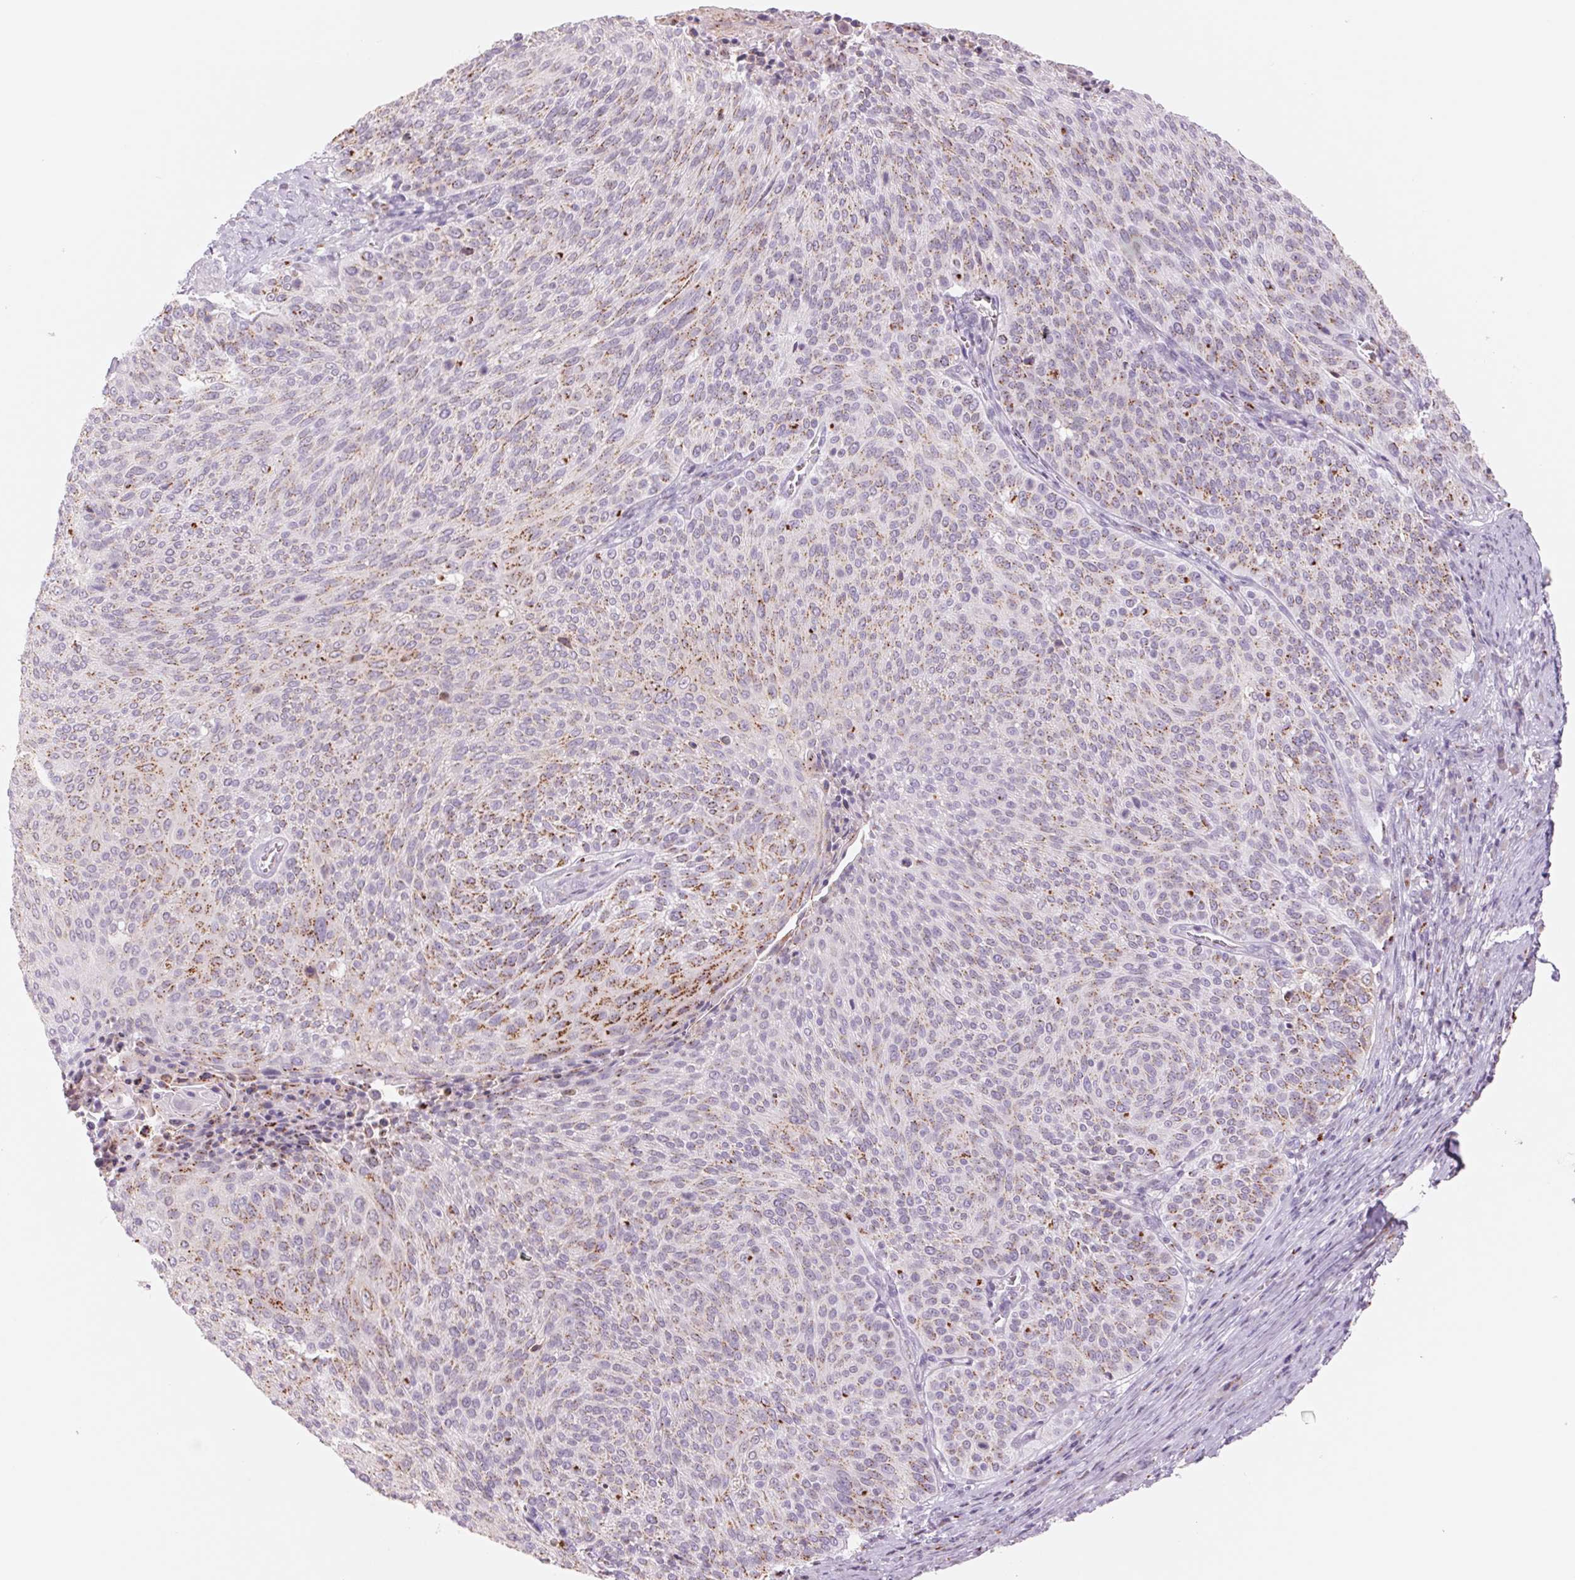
{"staining": {"intensity": "strong", "quantity": "<25%", "location": "cytoplasmic/membranous"}, "tissue": "cervical cancer", "cell_type": "Tumor cells", "image_type": "cancer", "snomed": [{"axis": "morphology", "description": "Squamous cell carcinoma, NOS"}, {"axis": "topography", "description": "Cervix"}], "caption": "A photomicrograph of human cervical cancer stained for a protein reveals strong cytoplasmic/membranous brown staining in tumor cells. (Brightfield microscopy of DAB IHC at high magnification).", "gene": "GALNT7", "patient": {"sex": "female", "age": 31}}